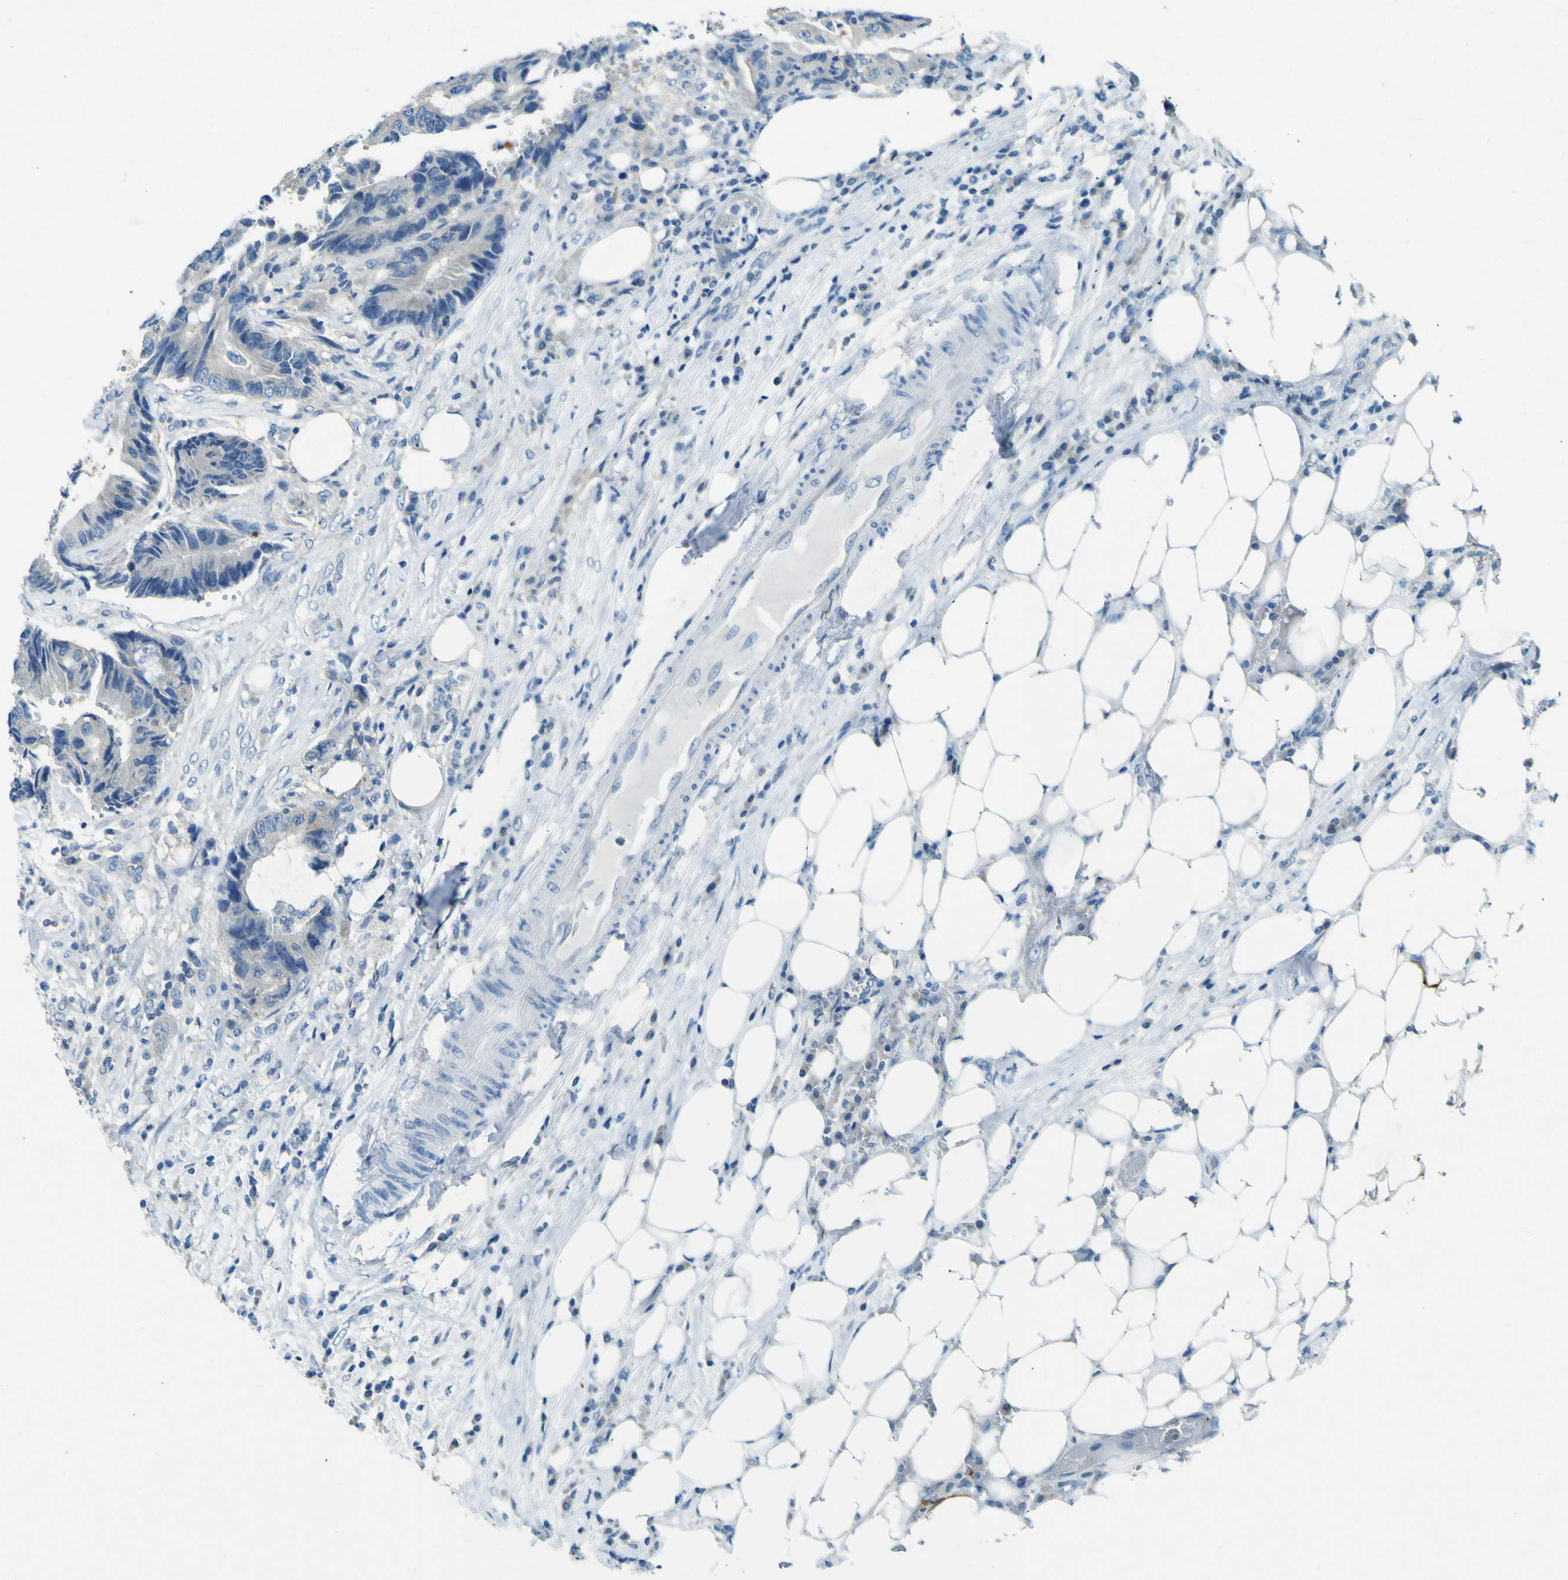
{"staining": {"intensity": "negative", "quantity": "none", "location": "none"}, "tissue": "colorectal cancer", "cell_type": "Tumor cells", "image_type": "cancer", "snomed": [{"axis": "morphology", "description": "Adenocarcinoma, NOS"}, {"axis": "topography", "description": "Colon"}], "caption": "An image of human colorectal cancer (adenocarcinoma) is negative for staining in tumor cells.", "gene": "SORCS1", "patient": {"sex": "male", "age": 71}}